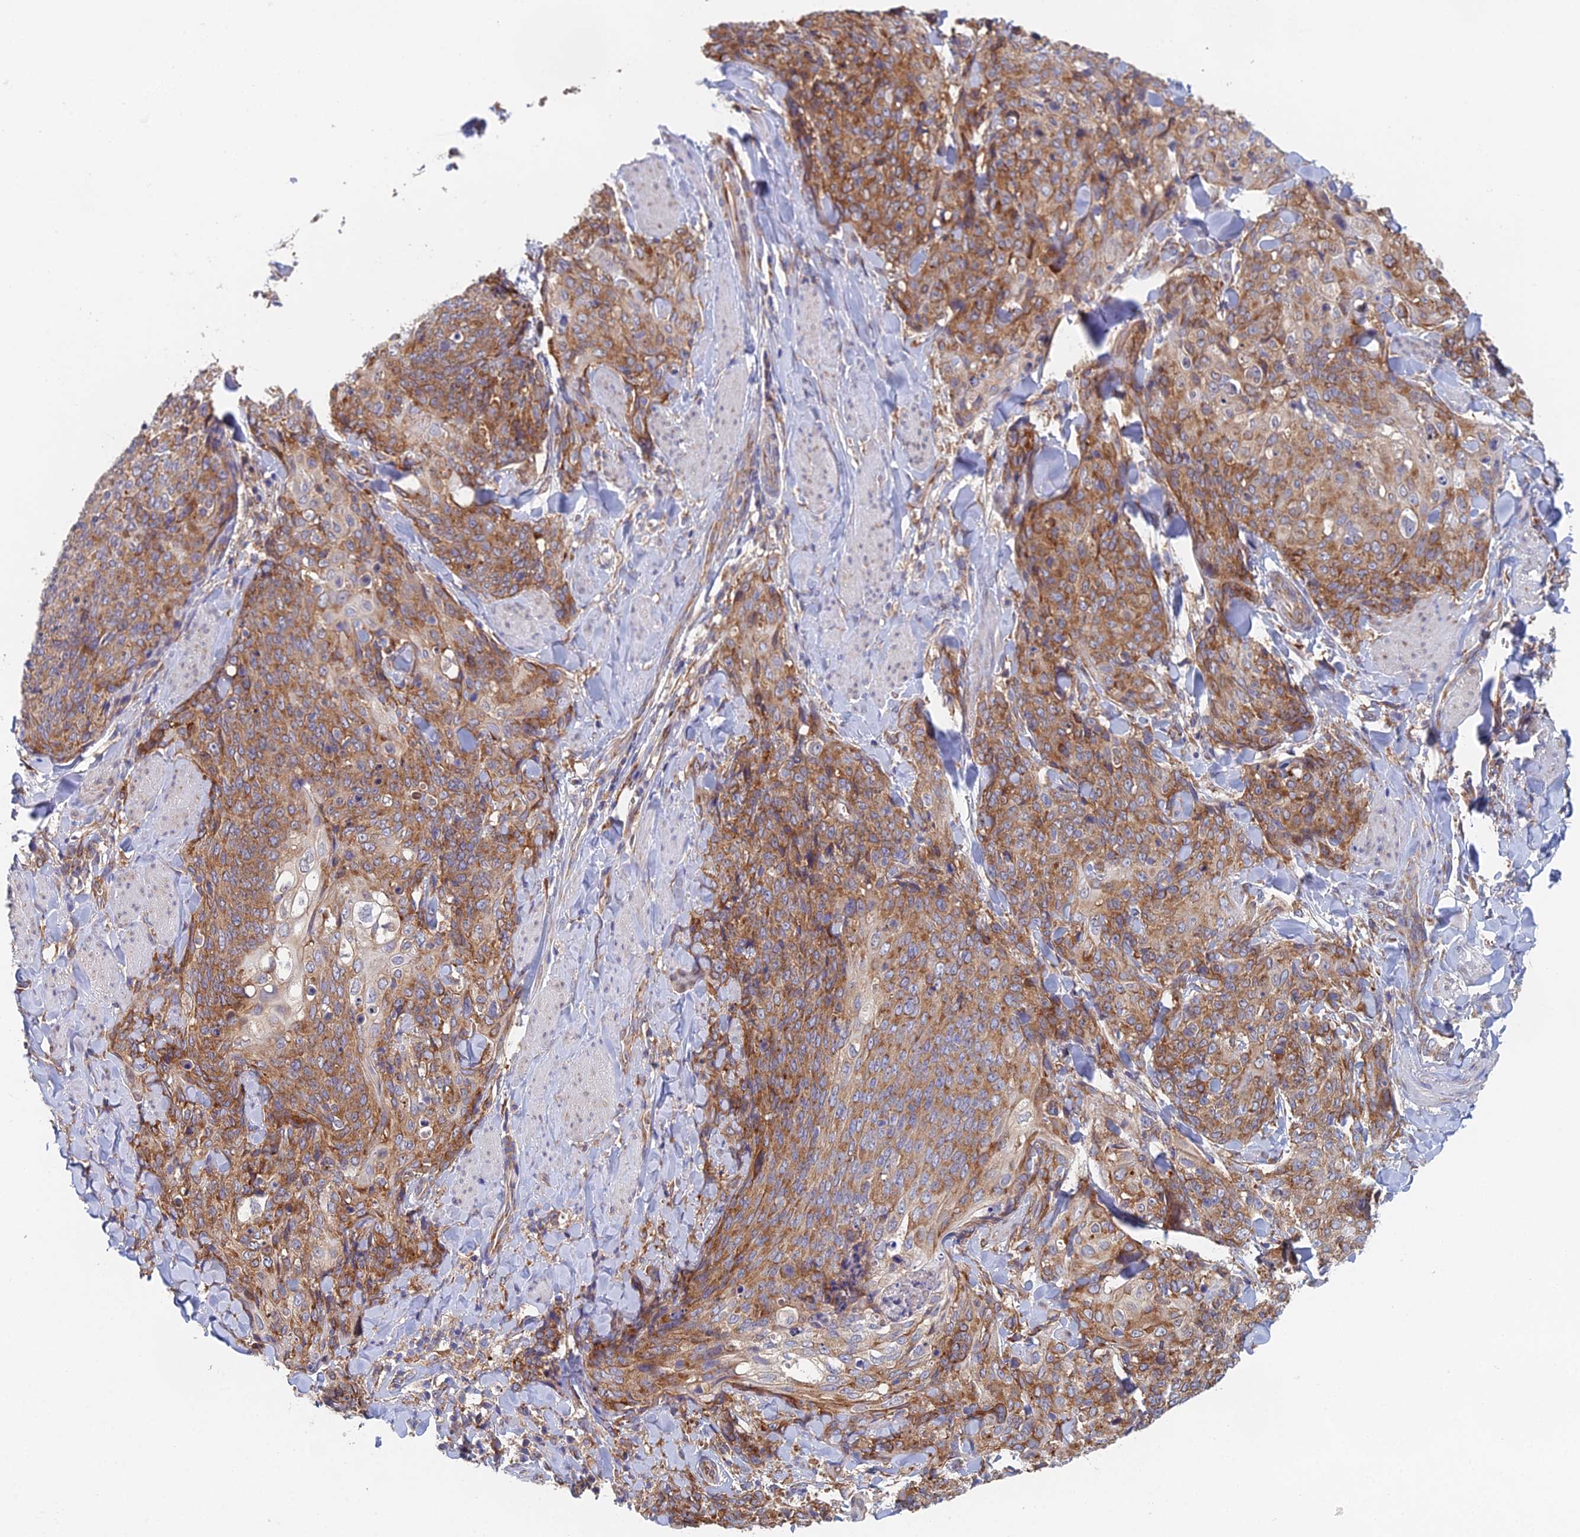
{"staining": {"intensity": "moderate", "quantity": ">75%", "location": "cytoplasmic/membranous"}, "tissue": "skin cancer", "cell_type": "Tumor cells", "image_type": "cancer", "snomed": [{"axis": "morphology", "description": "Squamous cell carcinoma, NOS"}, {"axis": "topography", "description": "Skin"}, {"axis": "topography", "description": "Vulva"}], "caption": "Immunohistochemistry (IHC) histopathology image of human skin cancer (squamous cell carcinoma) stained for a protein (brown), which shows medium levels of moderate cytoplasmic/membranous staining in about >75% of tumor cells.", "gene": "ELOF1", "patient": {"sex": "female", "age": 85}}